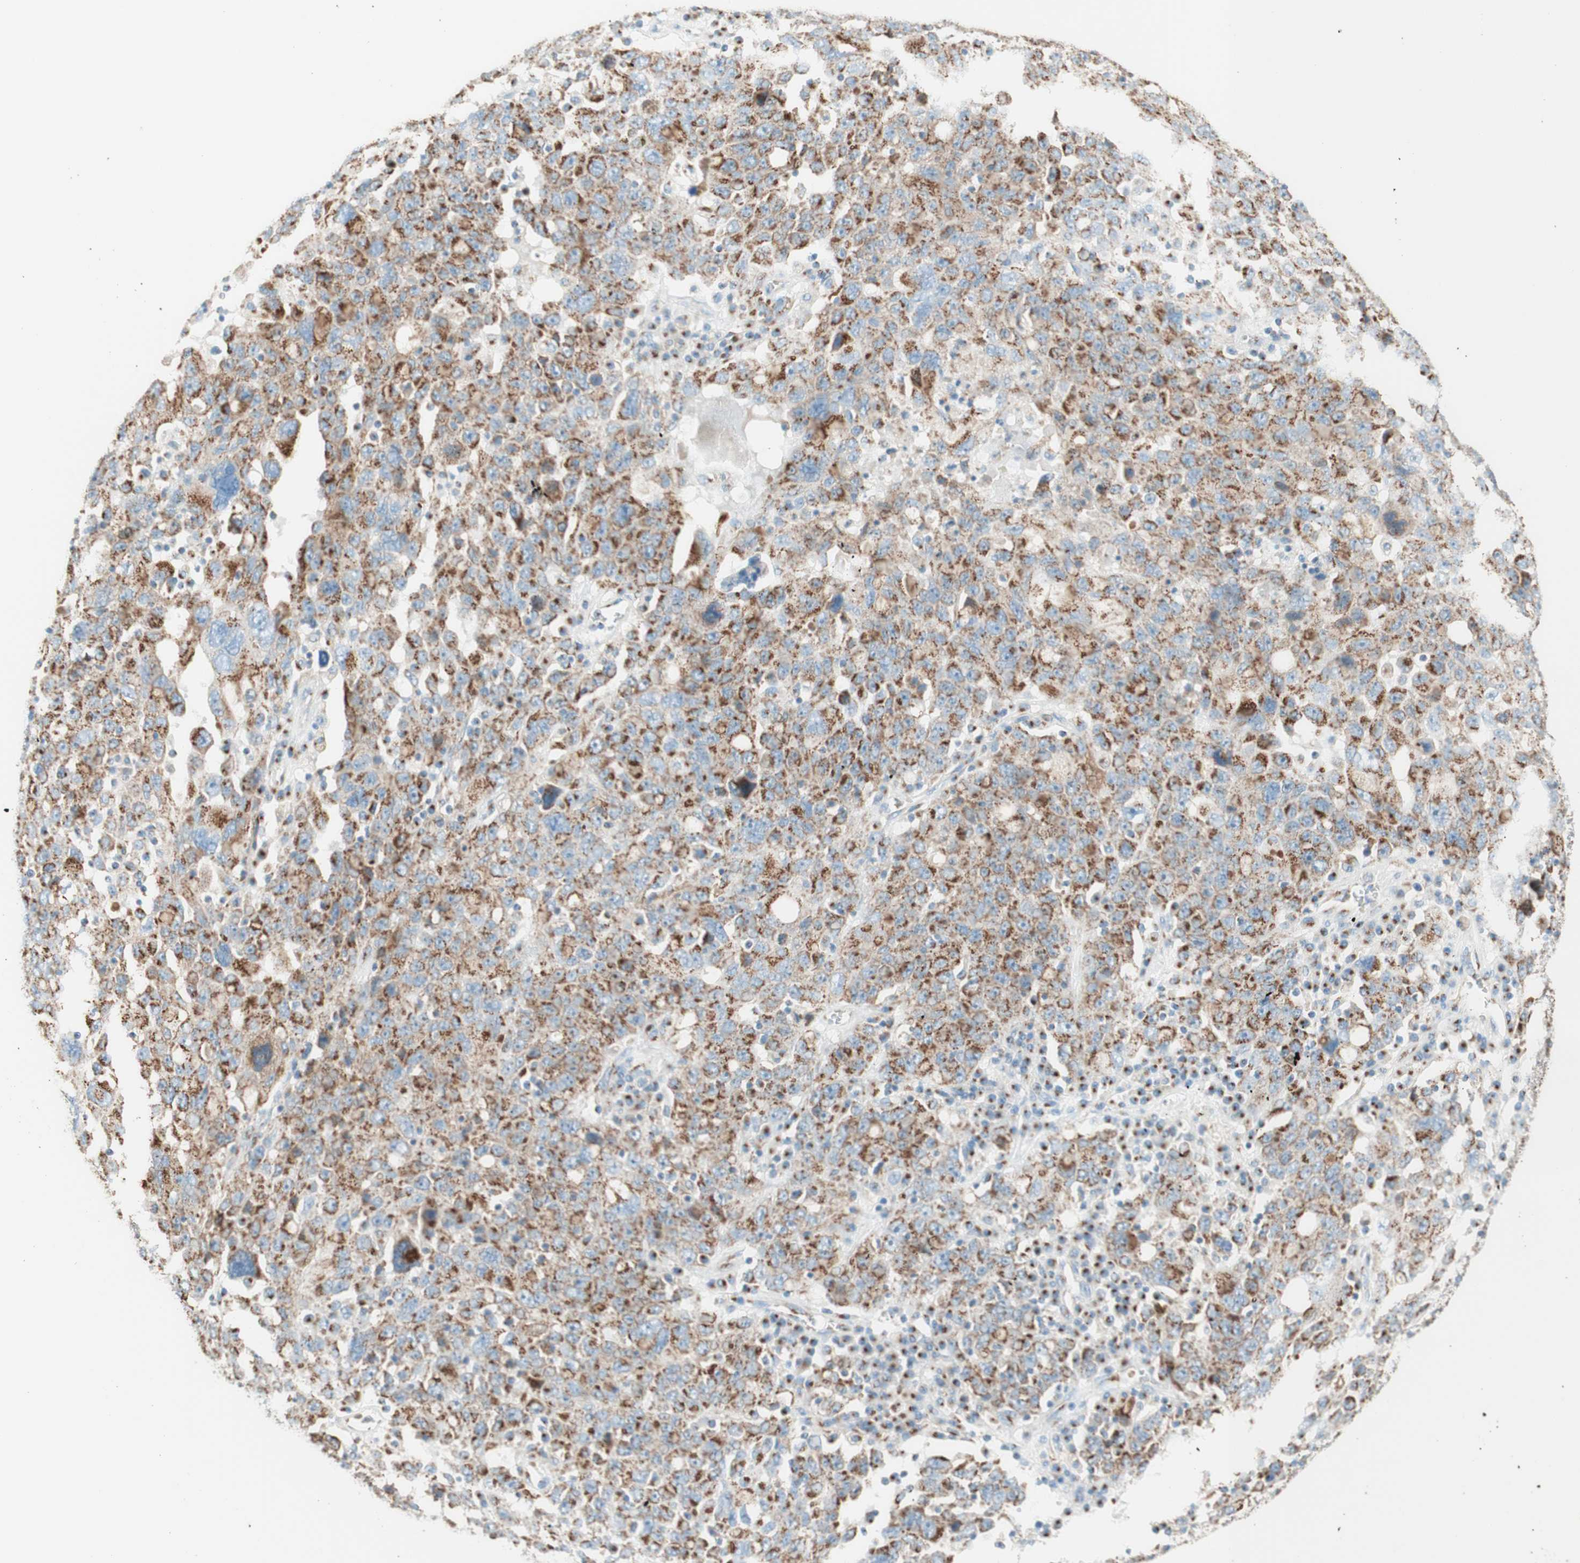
{"staining": {"intensity": "moderate", "quantity": ">75%", "location": "cytoplasmic/membranous"}, "tissue": "ovarian cancer", "cell_type": "Tumor cells", "image_type": "cancer", "snomed": [{"axis": "morphology", "description": "Carcinoma, endometroid"}, {"axis": "topography", "description": "Ovary"}], "caption": "Human ovarian cancer stained for a protein (brown) reveals moderate cytoplasmic/membranous positive expression in about >75% of tumor cells.", "gene": "GOLGB1", "patient": {"sex": "female", "age": 62}}